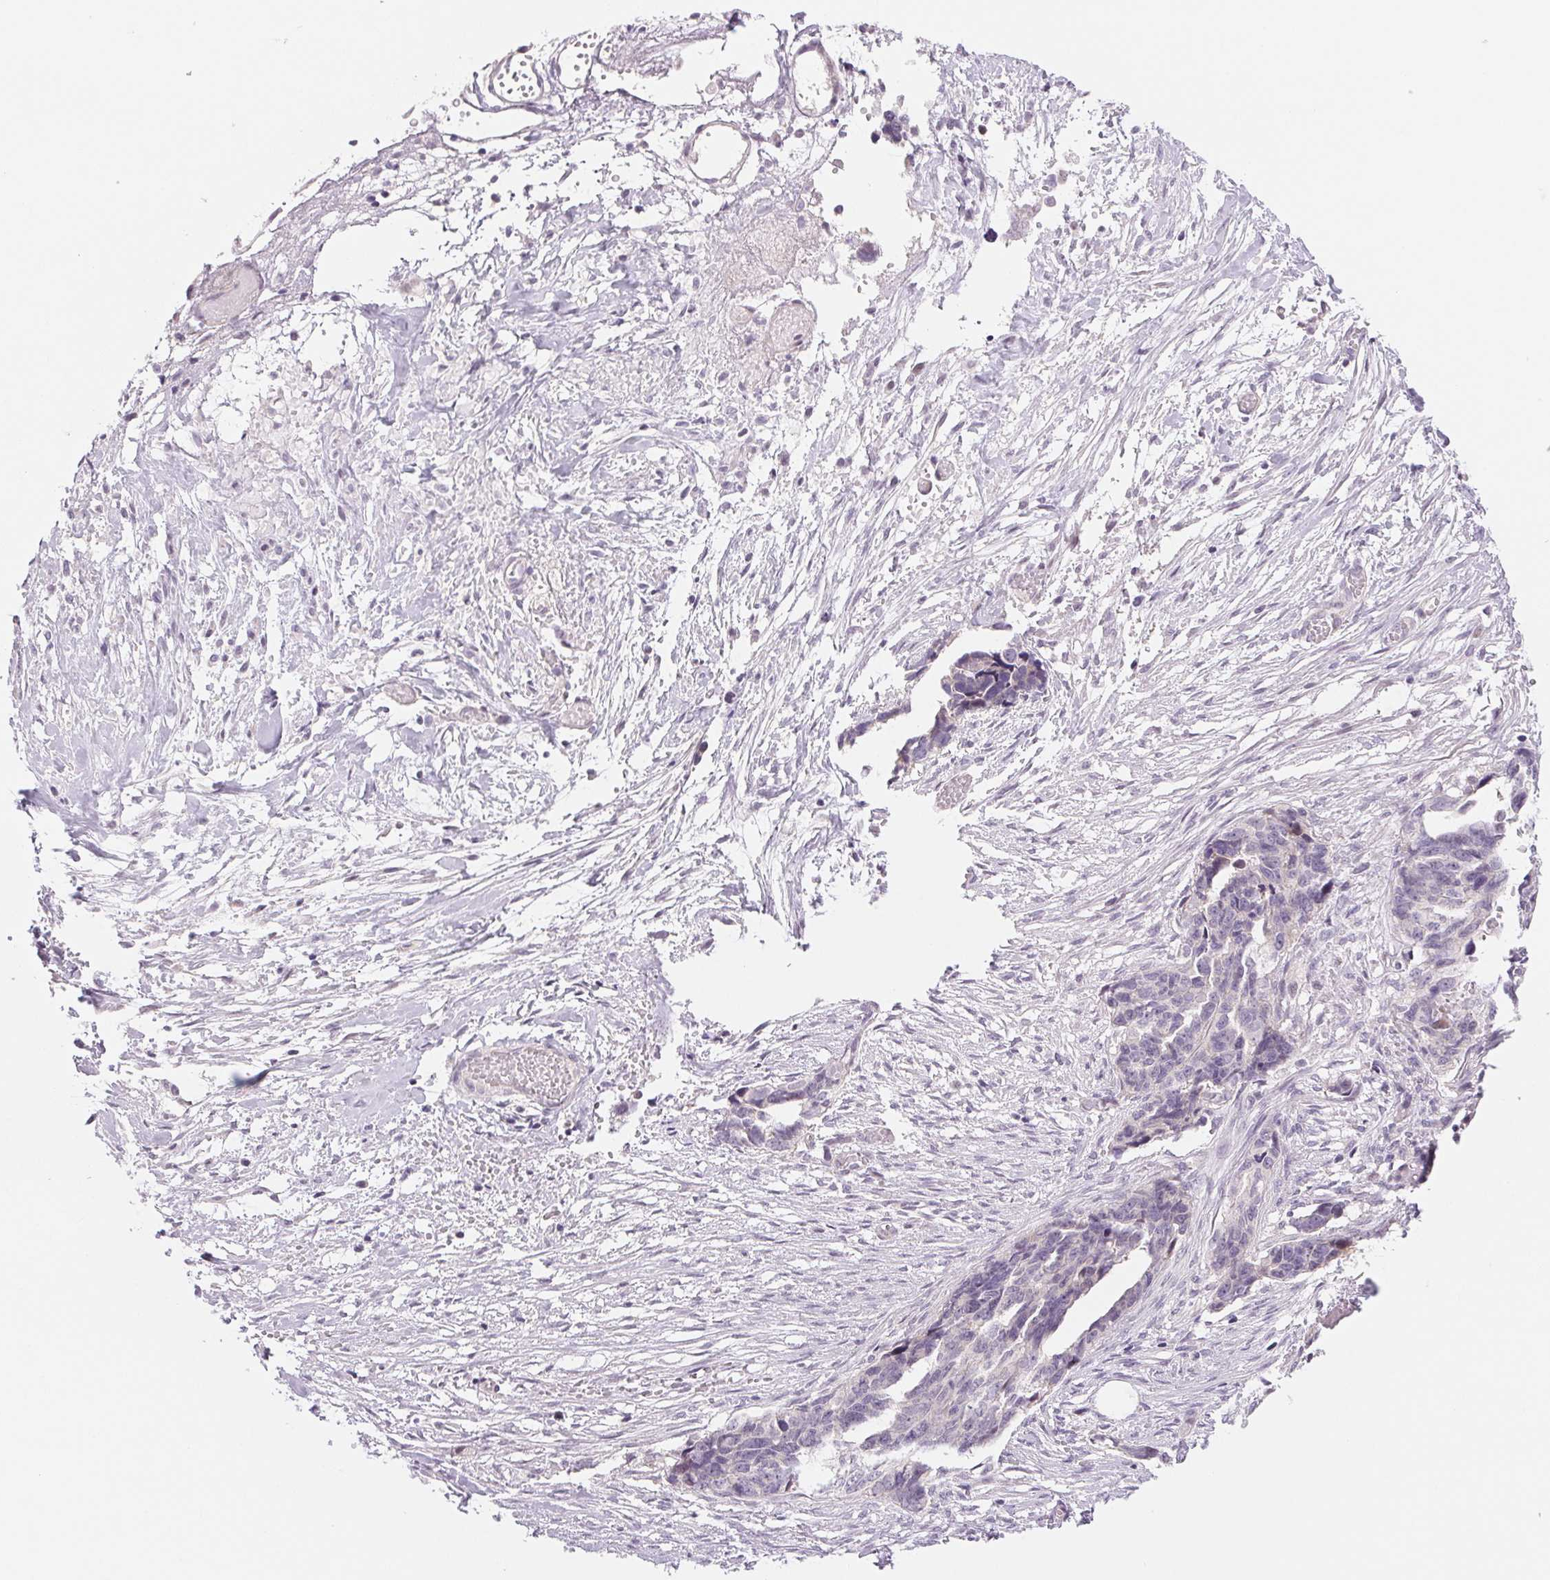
{"staining": {"intensity": "negative", "quantity": "none", "location": "none"}, "tissue": "ovarian cancer", "cell_type": "Tumor cells", "image_type": "cancer", "snomed": [{"axis": "morphology", "description": "Cystadenocarcinoma, serous, NOS"}, {"axis": "topography", "description": "Ovary"}], "caption": "High magnification brightfield microscopy of serous cystadenocarcinoma (ovarian) stained with DAB (3,3'-diaminobenzidine) (brown) and counterstained with hematoxylin (blue): tumor cells show no significant expression.", "gene": "CCDC168", "patient": {"sex": "female", "age": 69}}